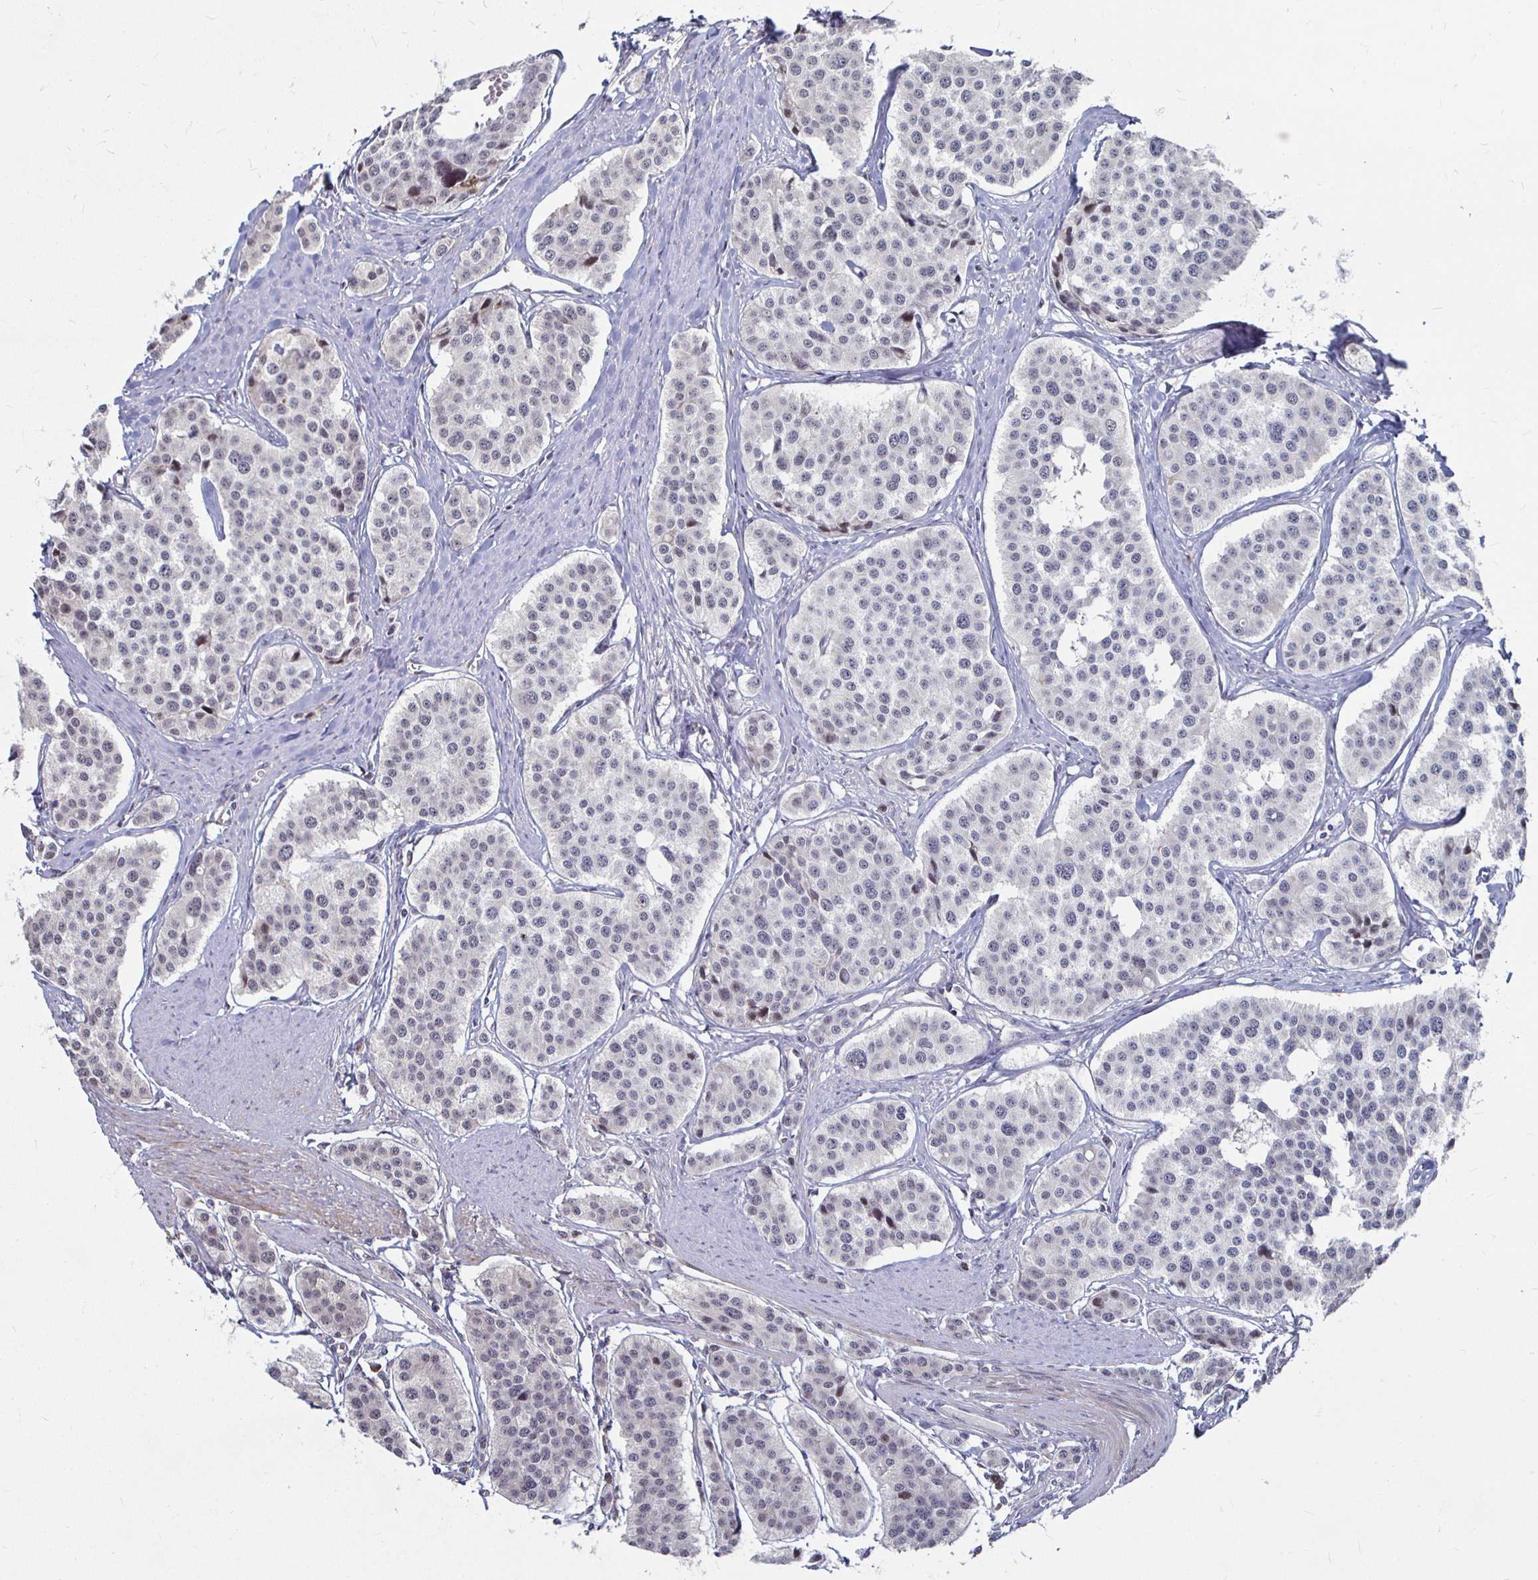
{"staining": {"intensity": "negative", "quantity": "none", "location": "none"}, "tissue": "carcinoid", "cell_type": "Tumor cells", "image_type": "cancer", "snomed": [{"axis": "morphology", "description": "Carcinoid, malignant, NOS"}, {"axis": "topography", "description": "Small intestine"}], "caption": "This is a photomicrograph of immunohistochemistry staining of carcinoid, which shows no positivity in tumor cells. (DAB (3,3'-diaminobenzidine) IHC with hematoxylin counter stain).", "gene": "CAPN11", "patient": {"sex": "male", "age": 60}}